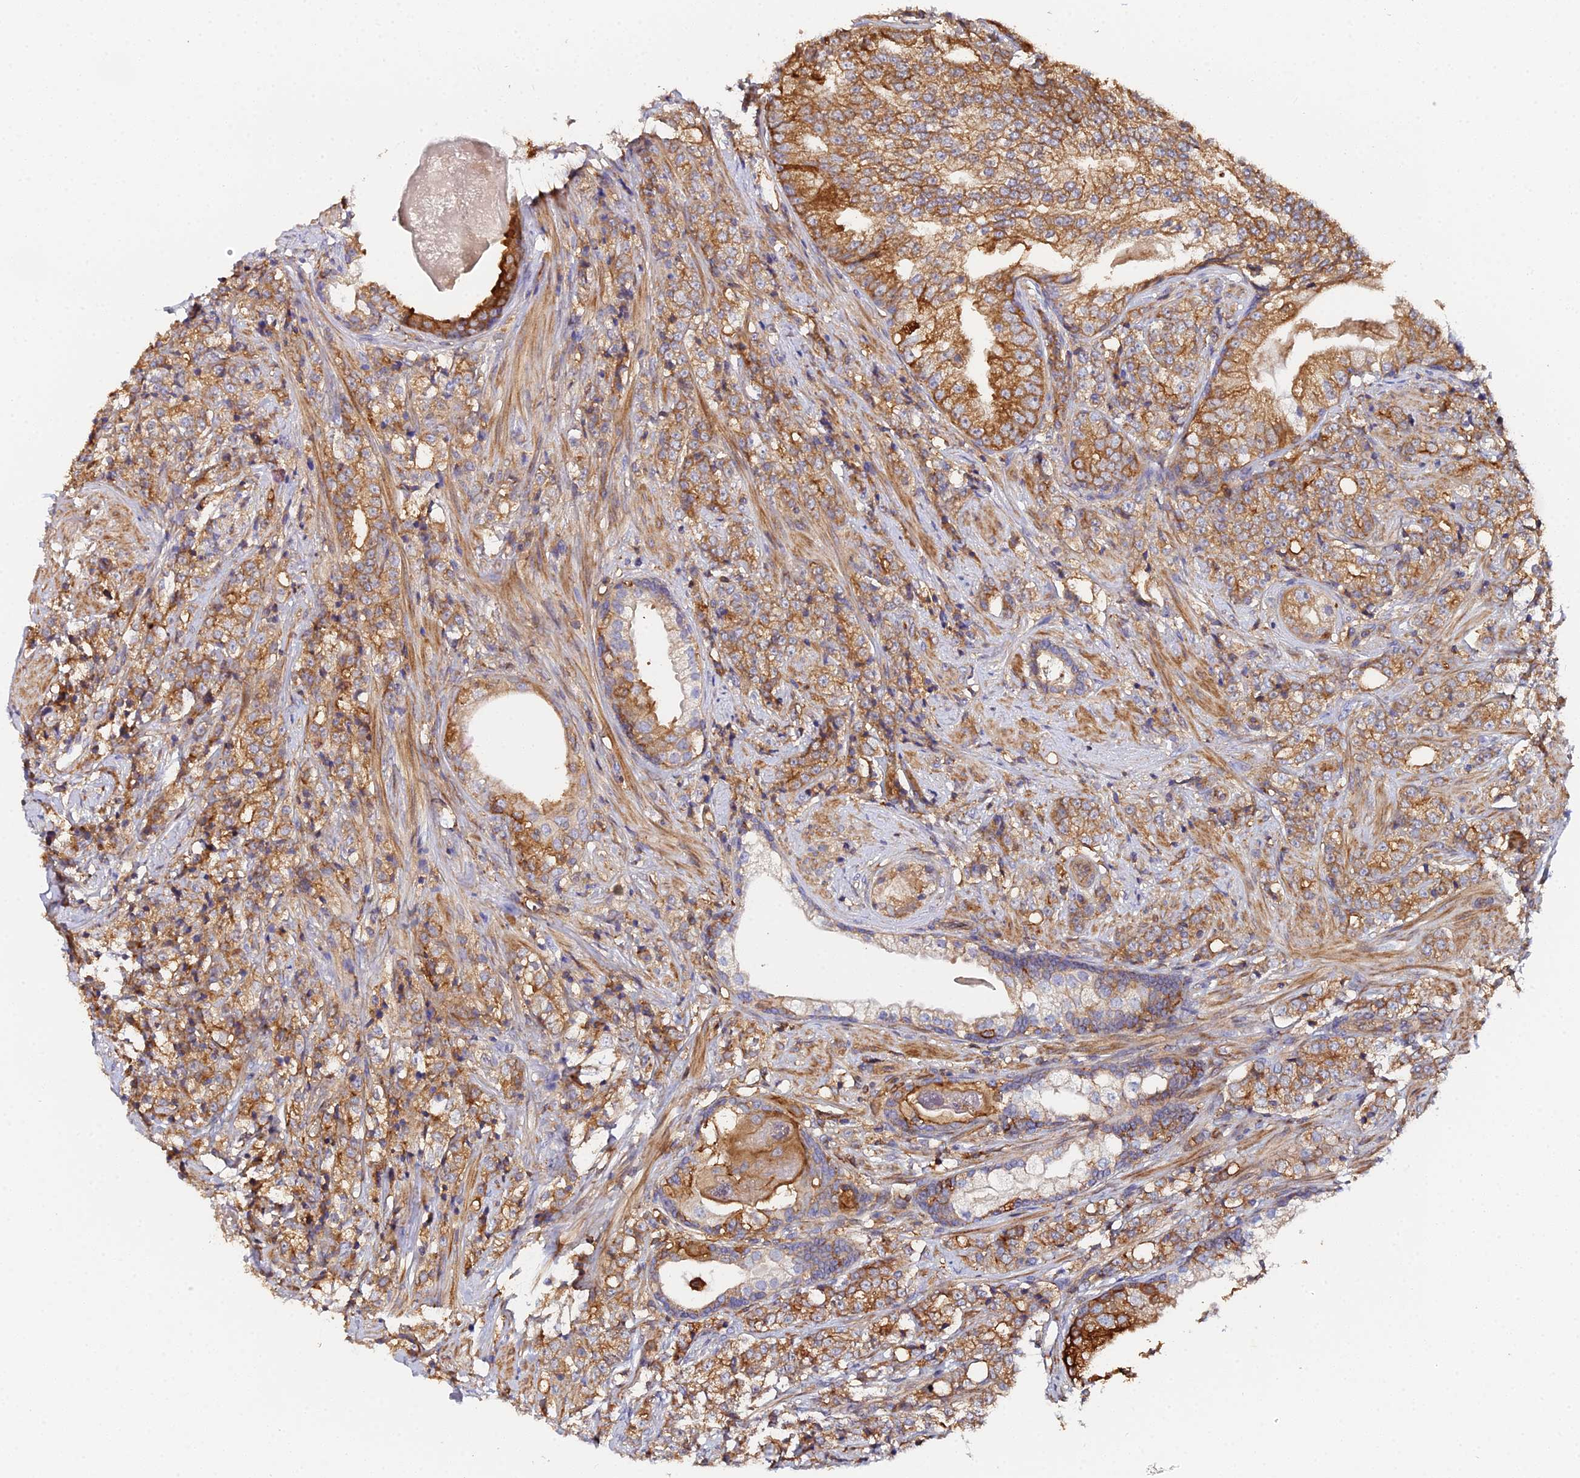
{"staining": {"intensity": "moderate", "quantity": ">75%", "location": "cytoplasmic/membranous"}, "tissue": "prostate cancer", "cell_type": "Tumor cells", "image_type": "cancer", "snomed": [{"axis": "morphology", "description": "Adenocarcinoma, High grade"}, {"axis": "topography", "description": "Prostate"}], "caption": "Protein staining displays moderate cytoplasmic/membranous staining in approximately >75% of tumor cells in prostate cancer.", "gene": "GNG5B", "patient": {"sex": "male", "age": 69}}